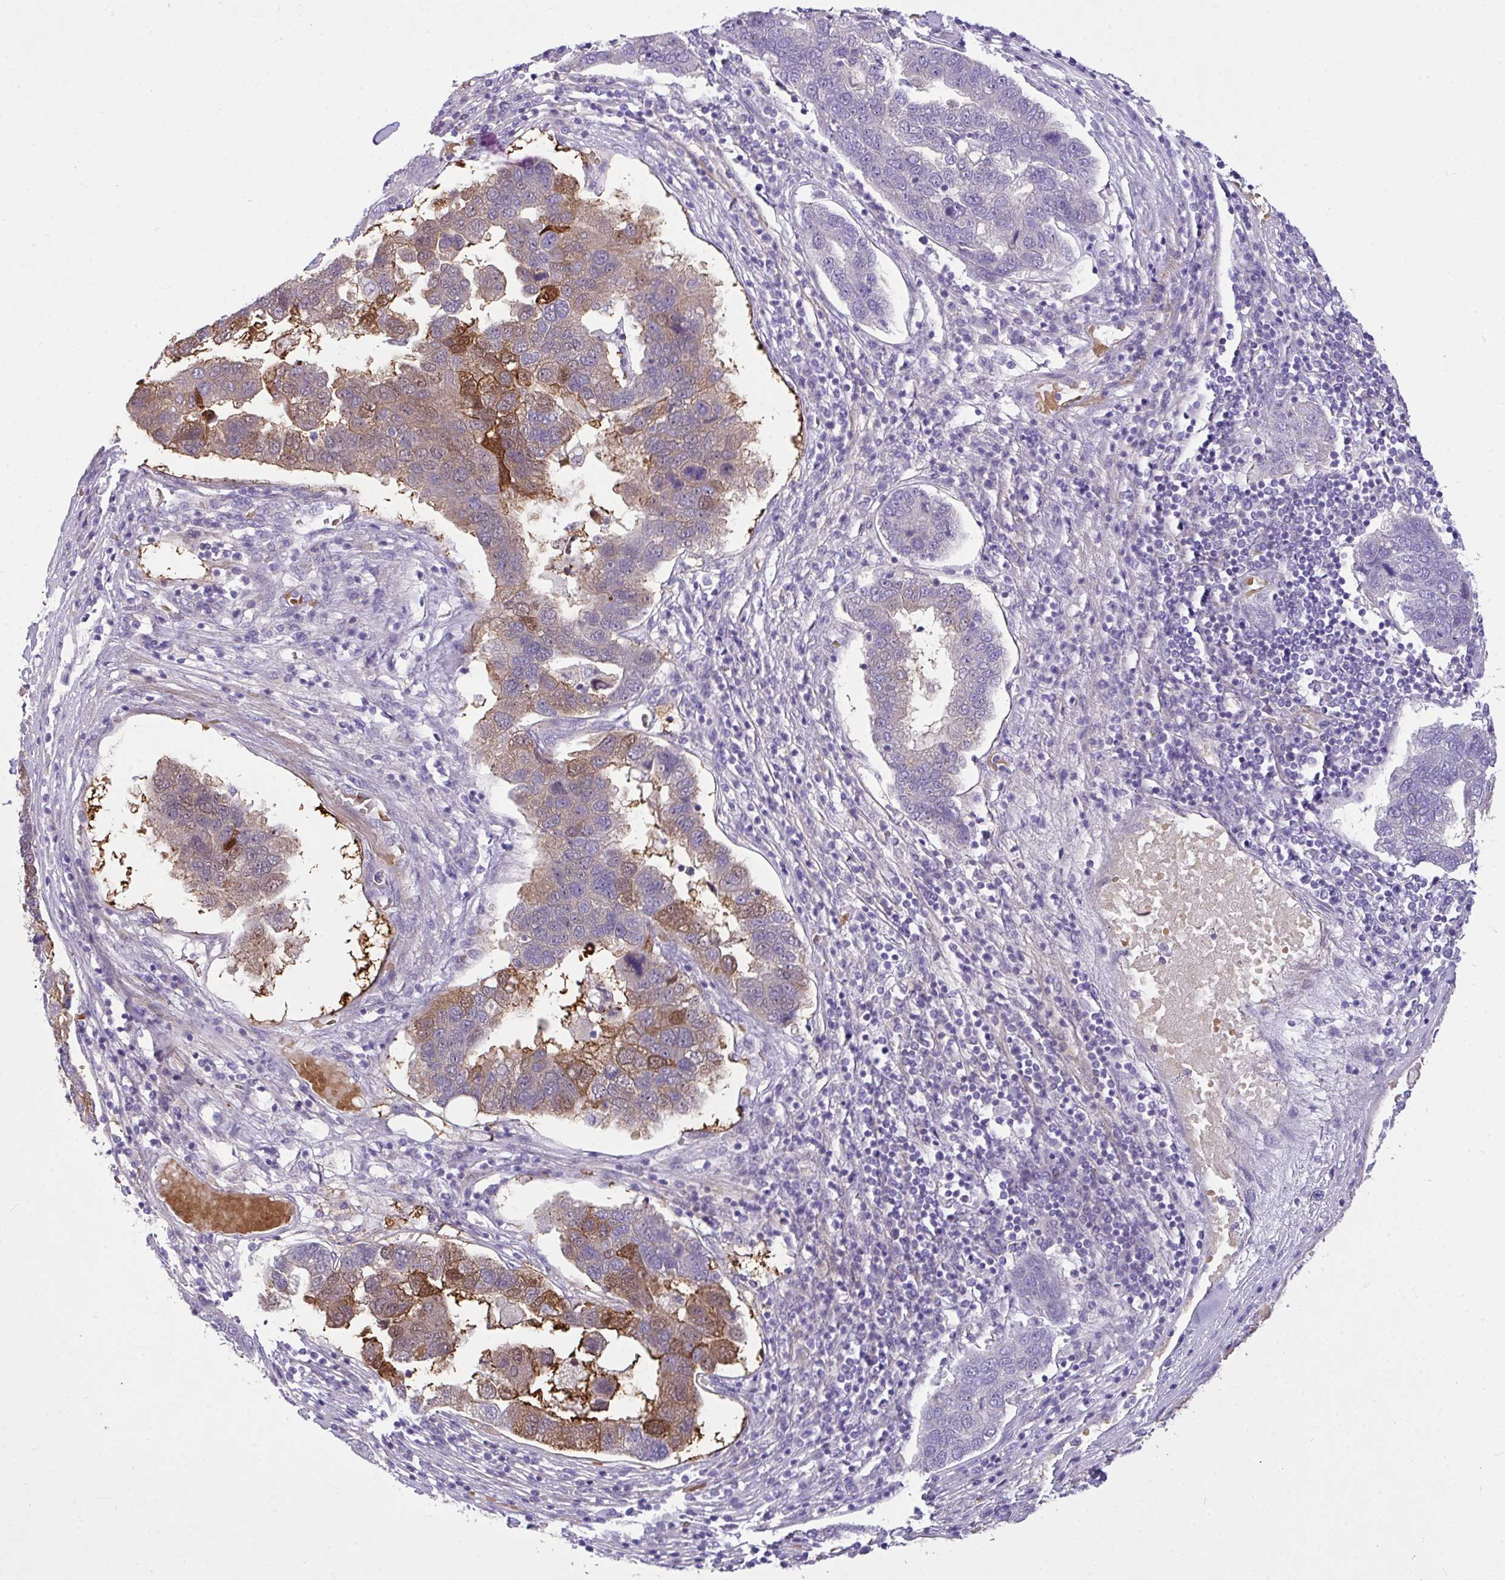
{"staining": {"intensity": "moderate", "quantity": "25%-75%", "location": "cytoplasmic/membranous,nuclear"}, "tissue": "pancreatic cancer", "cell_type": "Tumor cells", "image_type": "cancer", "snomed": [{"axis": "morphology", "description": "Adenocarcinoma, NOS"}, {"axis": "topography", "description": "Pancreas"}], "caption": "Tumor cells show moderate cytoplasmic/membranous and nuclear positivity in about 25%-75% of cells in pancreatic cancer (adenocarcinoma).", "gene": "MOCS1", "patient": {"sex": "female", "age": 61}}